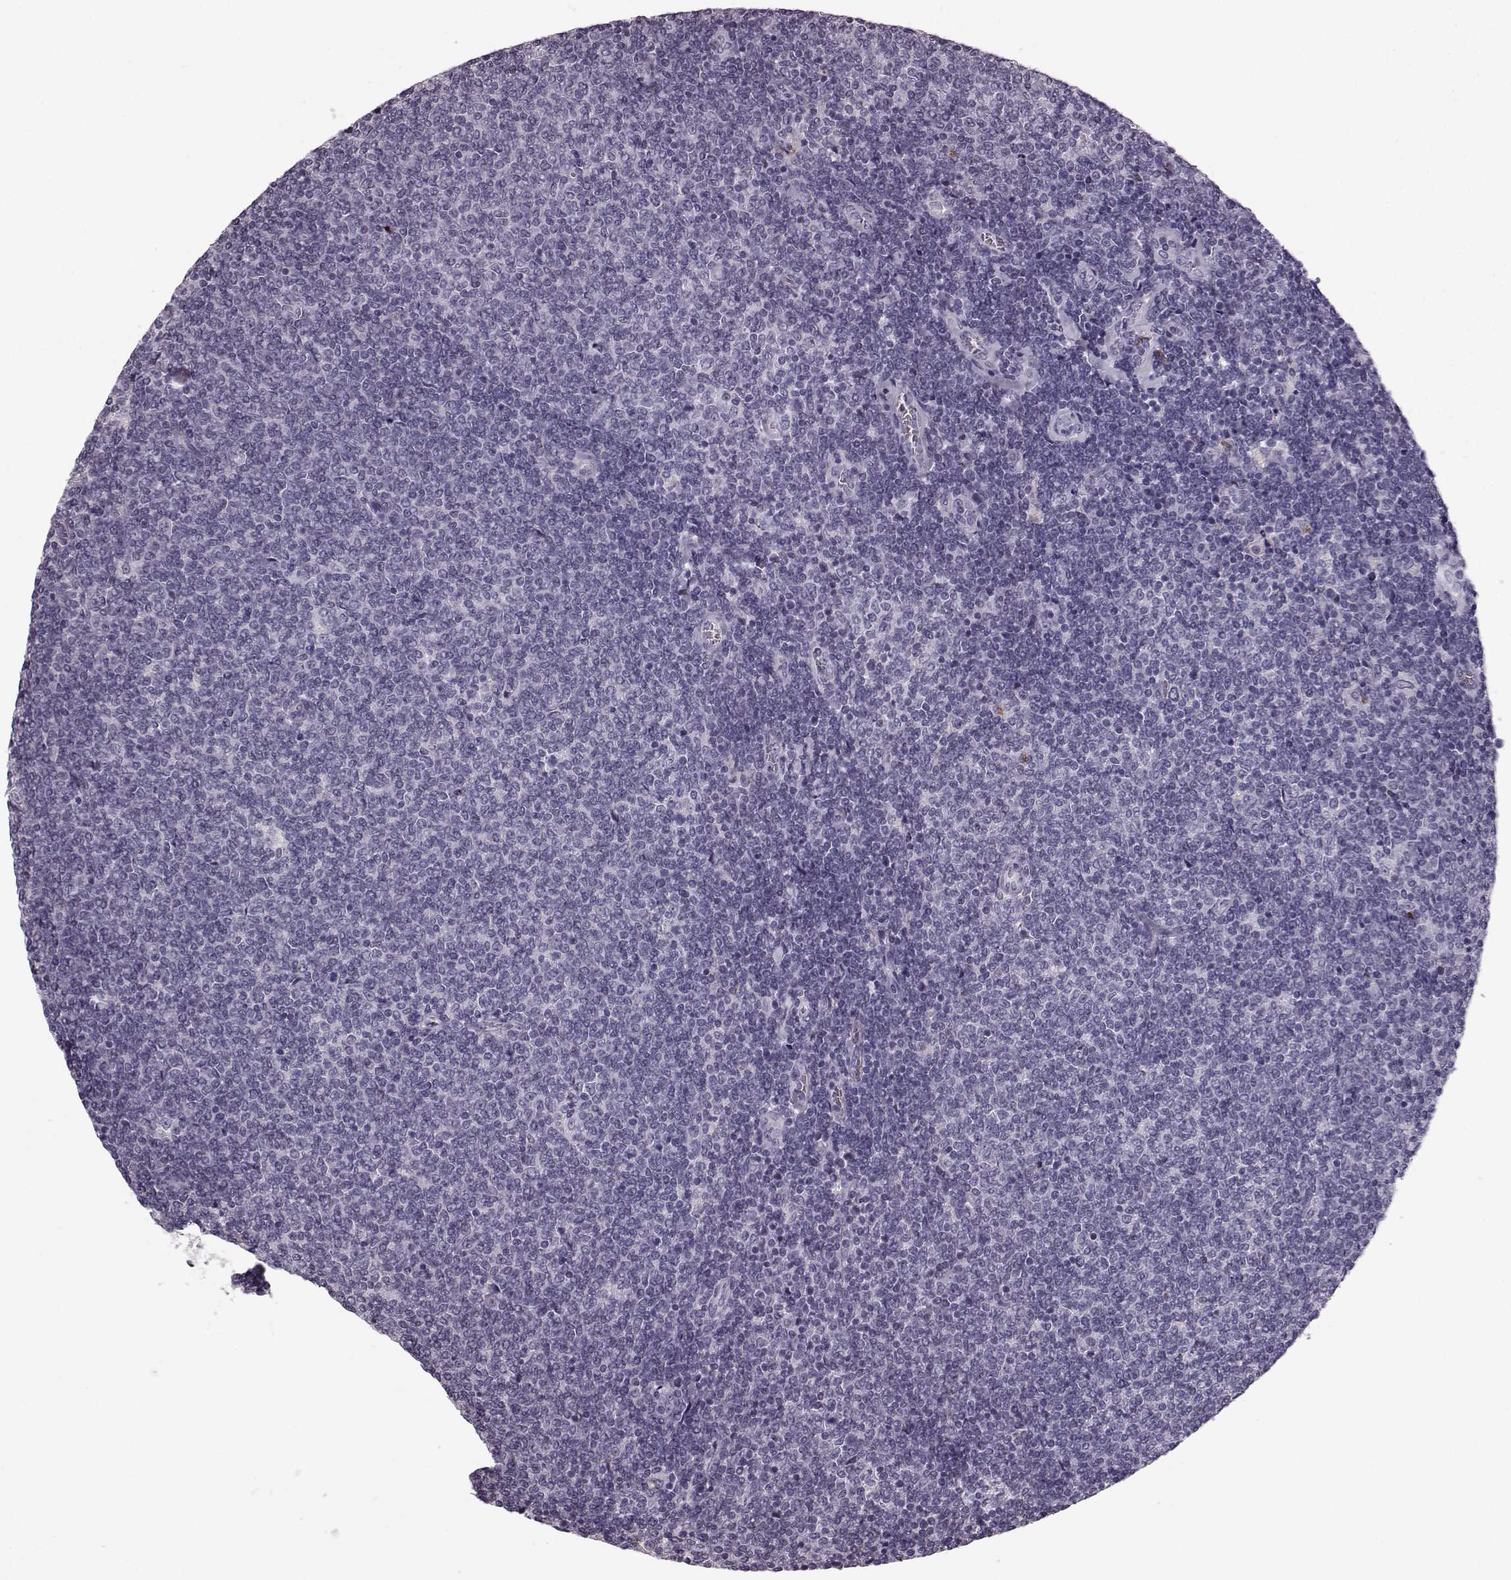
{"staining": {"intensity": "negative", "quantity": "none", "location": "none"}, "tissue": "lymphoma", "cell_type": "Tumor cells", "image_type": "cancer", "snomed": [{"axis": "morphology", "description": "Malignant lymphoma, non-Hodgkin's type, Low grade"}, {"axis": "topography", "description": "Lymph node"}], "caption": "Human lymphoma stained for a protein using immunohistochemistry (IHC) exhibits no positivity in tumor cells.", "gene": "CST7", "patient": {"sex": "male", "age": 52}}